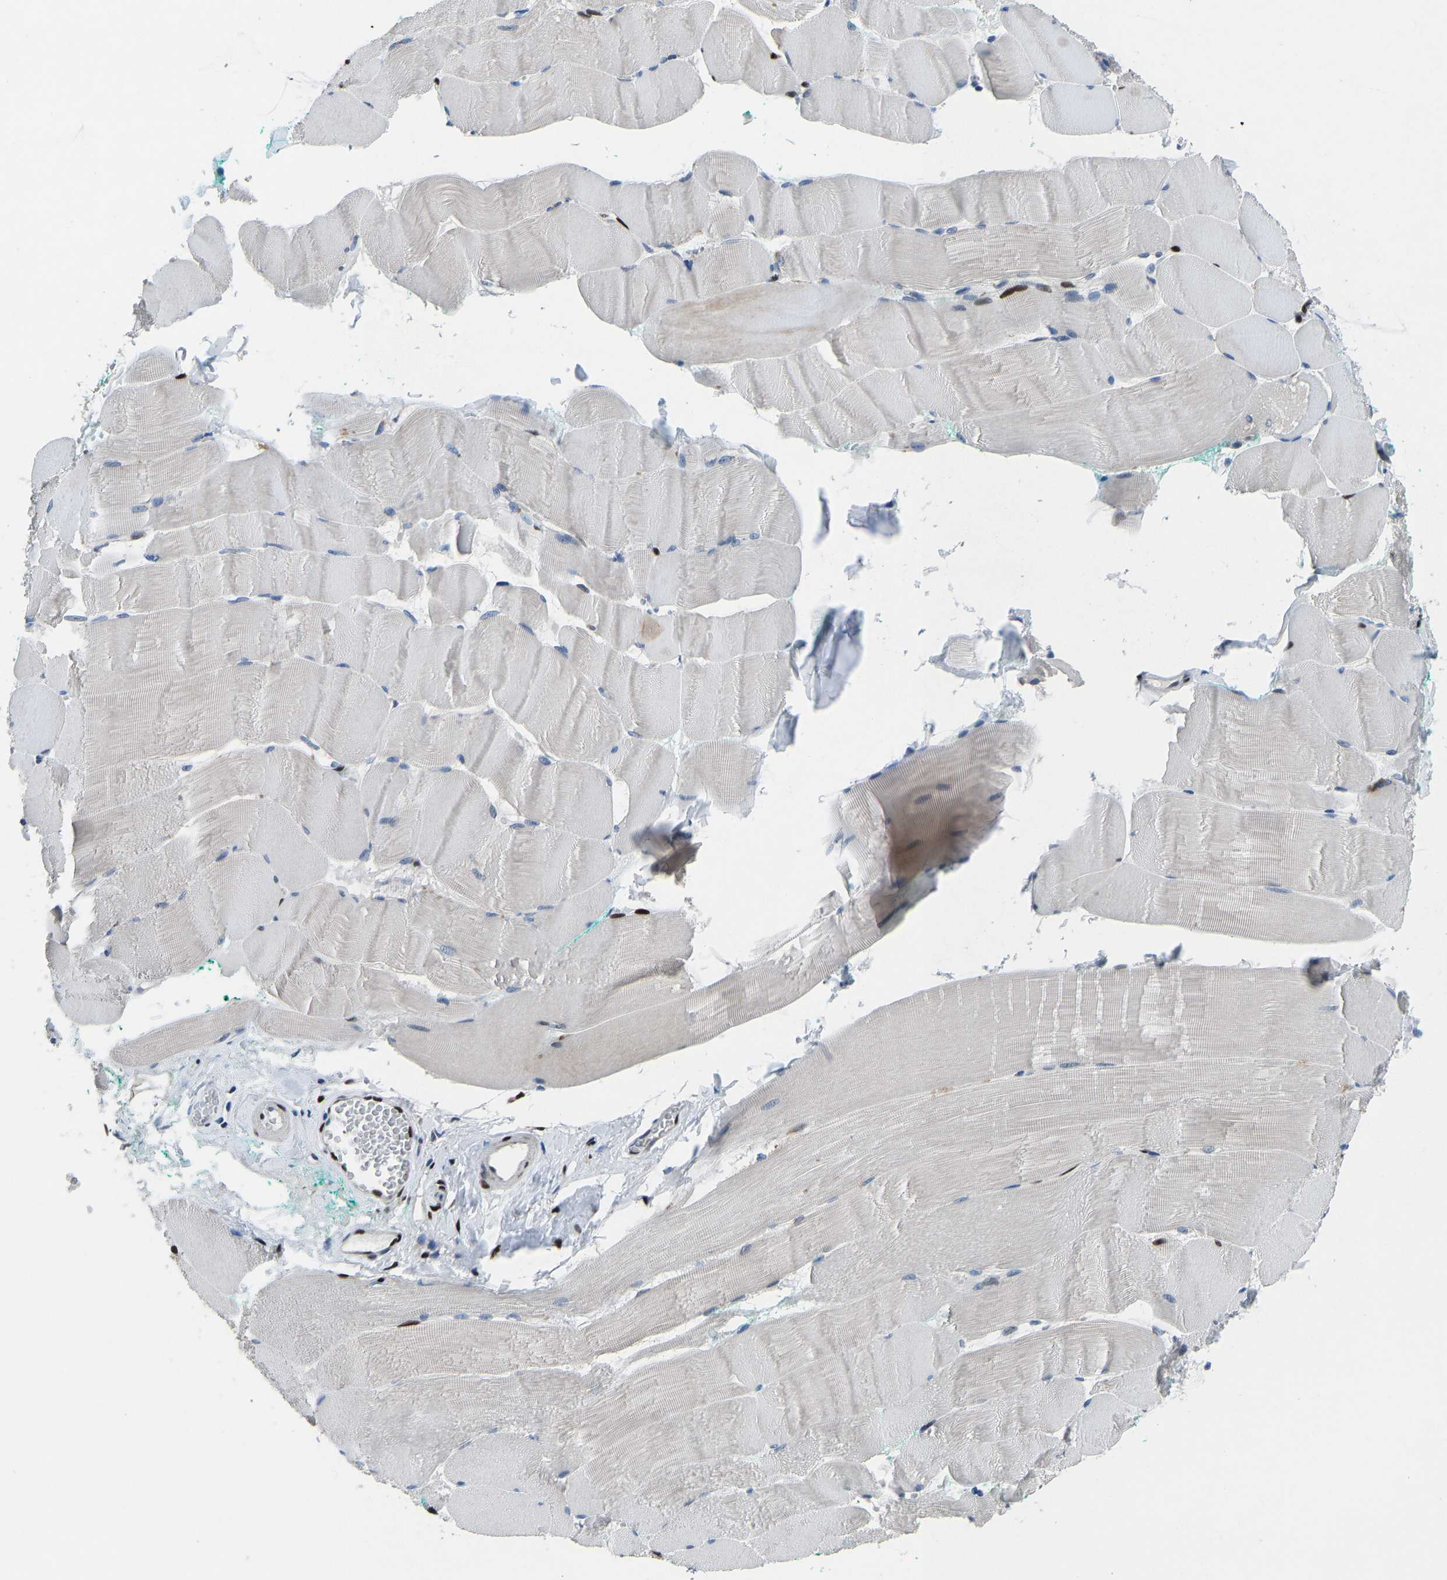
{"staining": {"intensity": "moderate", "quantity": "<25%", "location": "cytoplasmic/membranous,nuclear"}, "tissue": "skeletal muscle", "cell_type": "Myocytes", "image_type": "normal", "snomed": [{"axis": "morphology", "description": "Normal tissue, NOS"}, {"axis": "morphology", "description": "Squamous cell carcinoma, NOS"}, {"axis": "topography", "description": "Skeletal muscle"}], "caption": "Myocytes demonstrate moderate cytoplasmic/membranous,nuclear staining in about <25% of cells in unremarkable skeletal muscle.", "gene": "EGR1", "patient": {"sex": "male", "age": 51}}